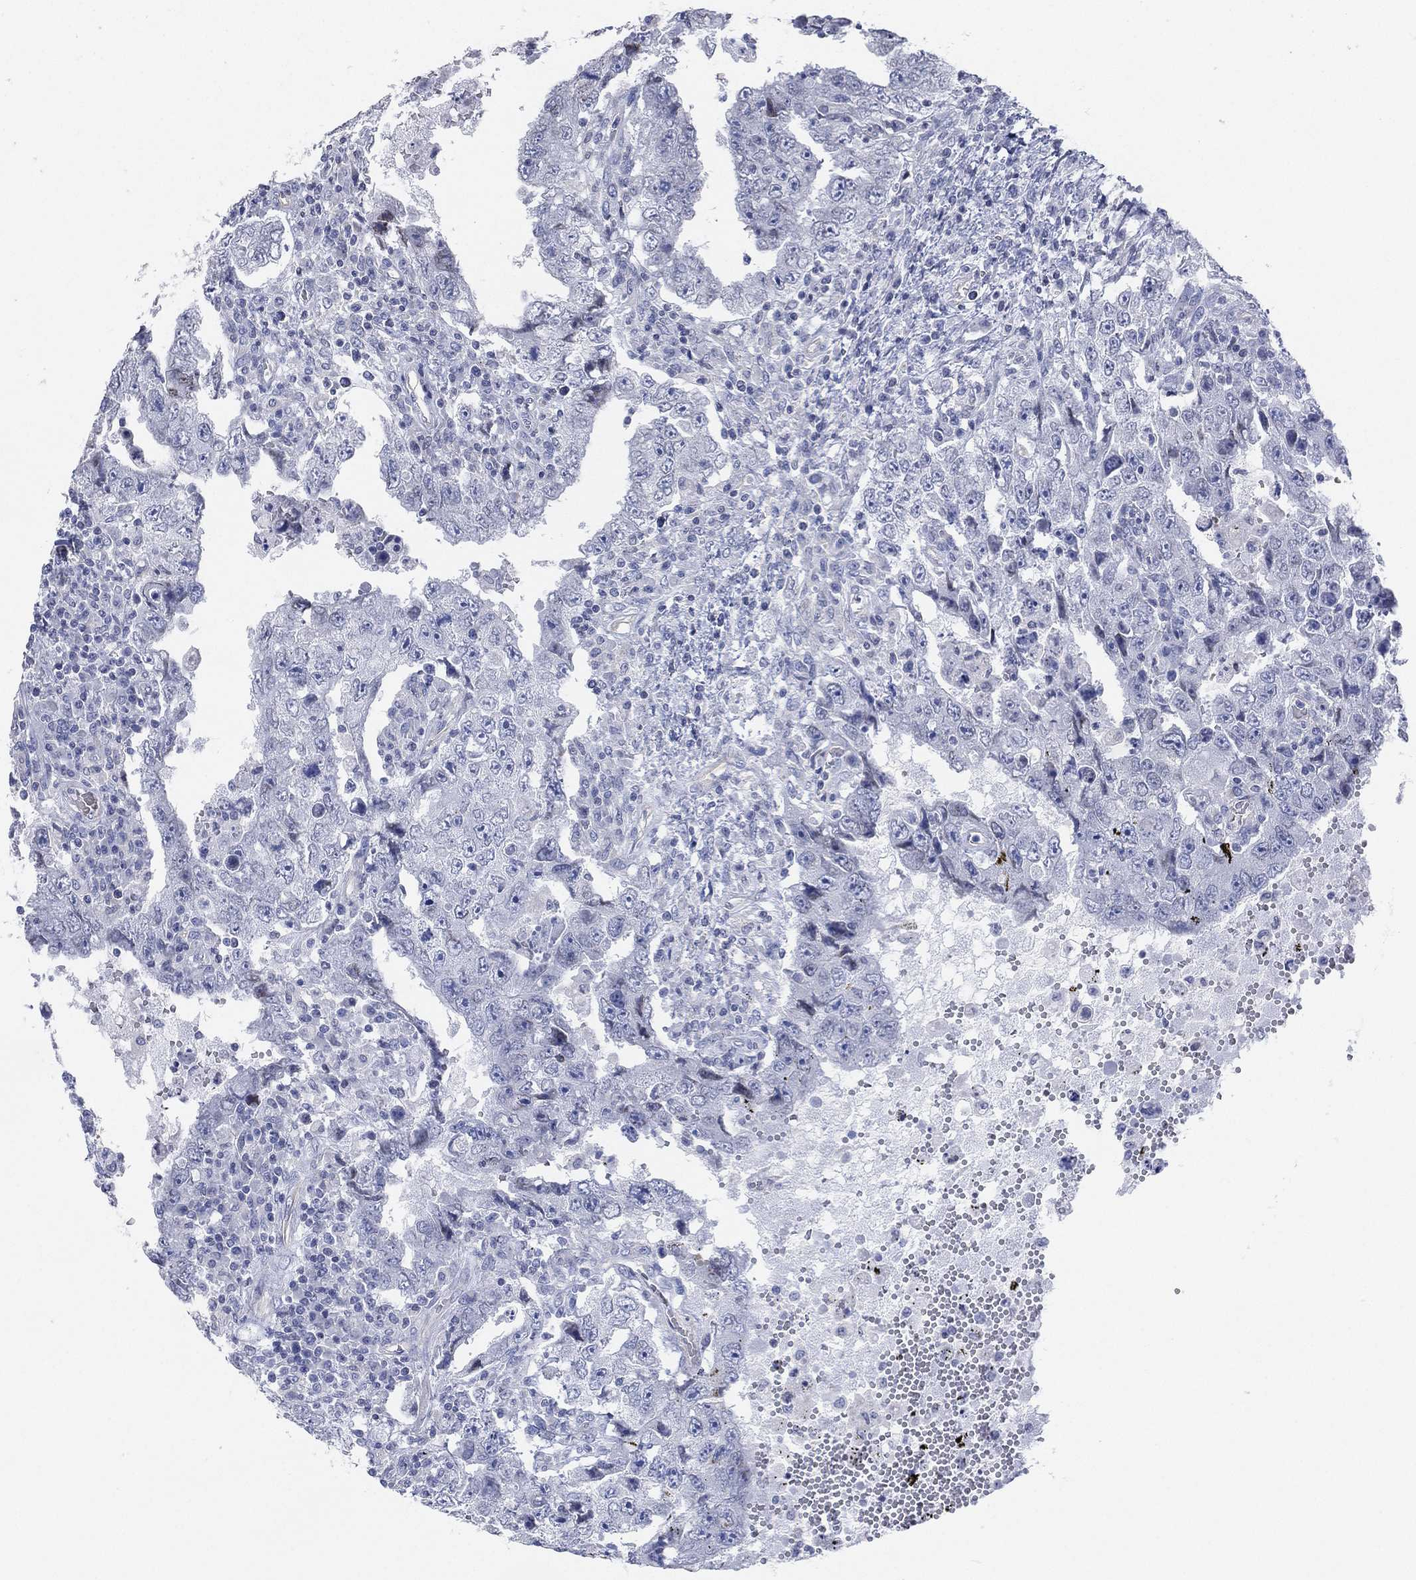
{"staining": {"intensity": "negative", "quantity": "none", "location": "none"}, "tissue": "testis cancer", "cell_type": "Tumor cells", "image_type": "cancer", "snomed": [{"axis": "morphology", "description": "Carcinoma, Embryonal, NOS"}, {"axis": "topography", "description": "Testis"}], "caption": "This is an immunohistochemistry micrograph of testis cancer. There is no positivity in tumor cells.", "gene": "CFTR", "patient": {"sex": "male", "age": 26}}